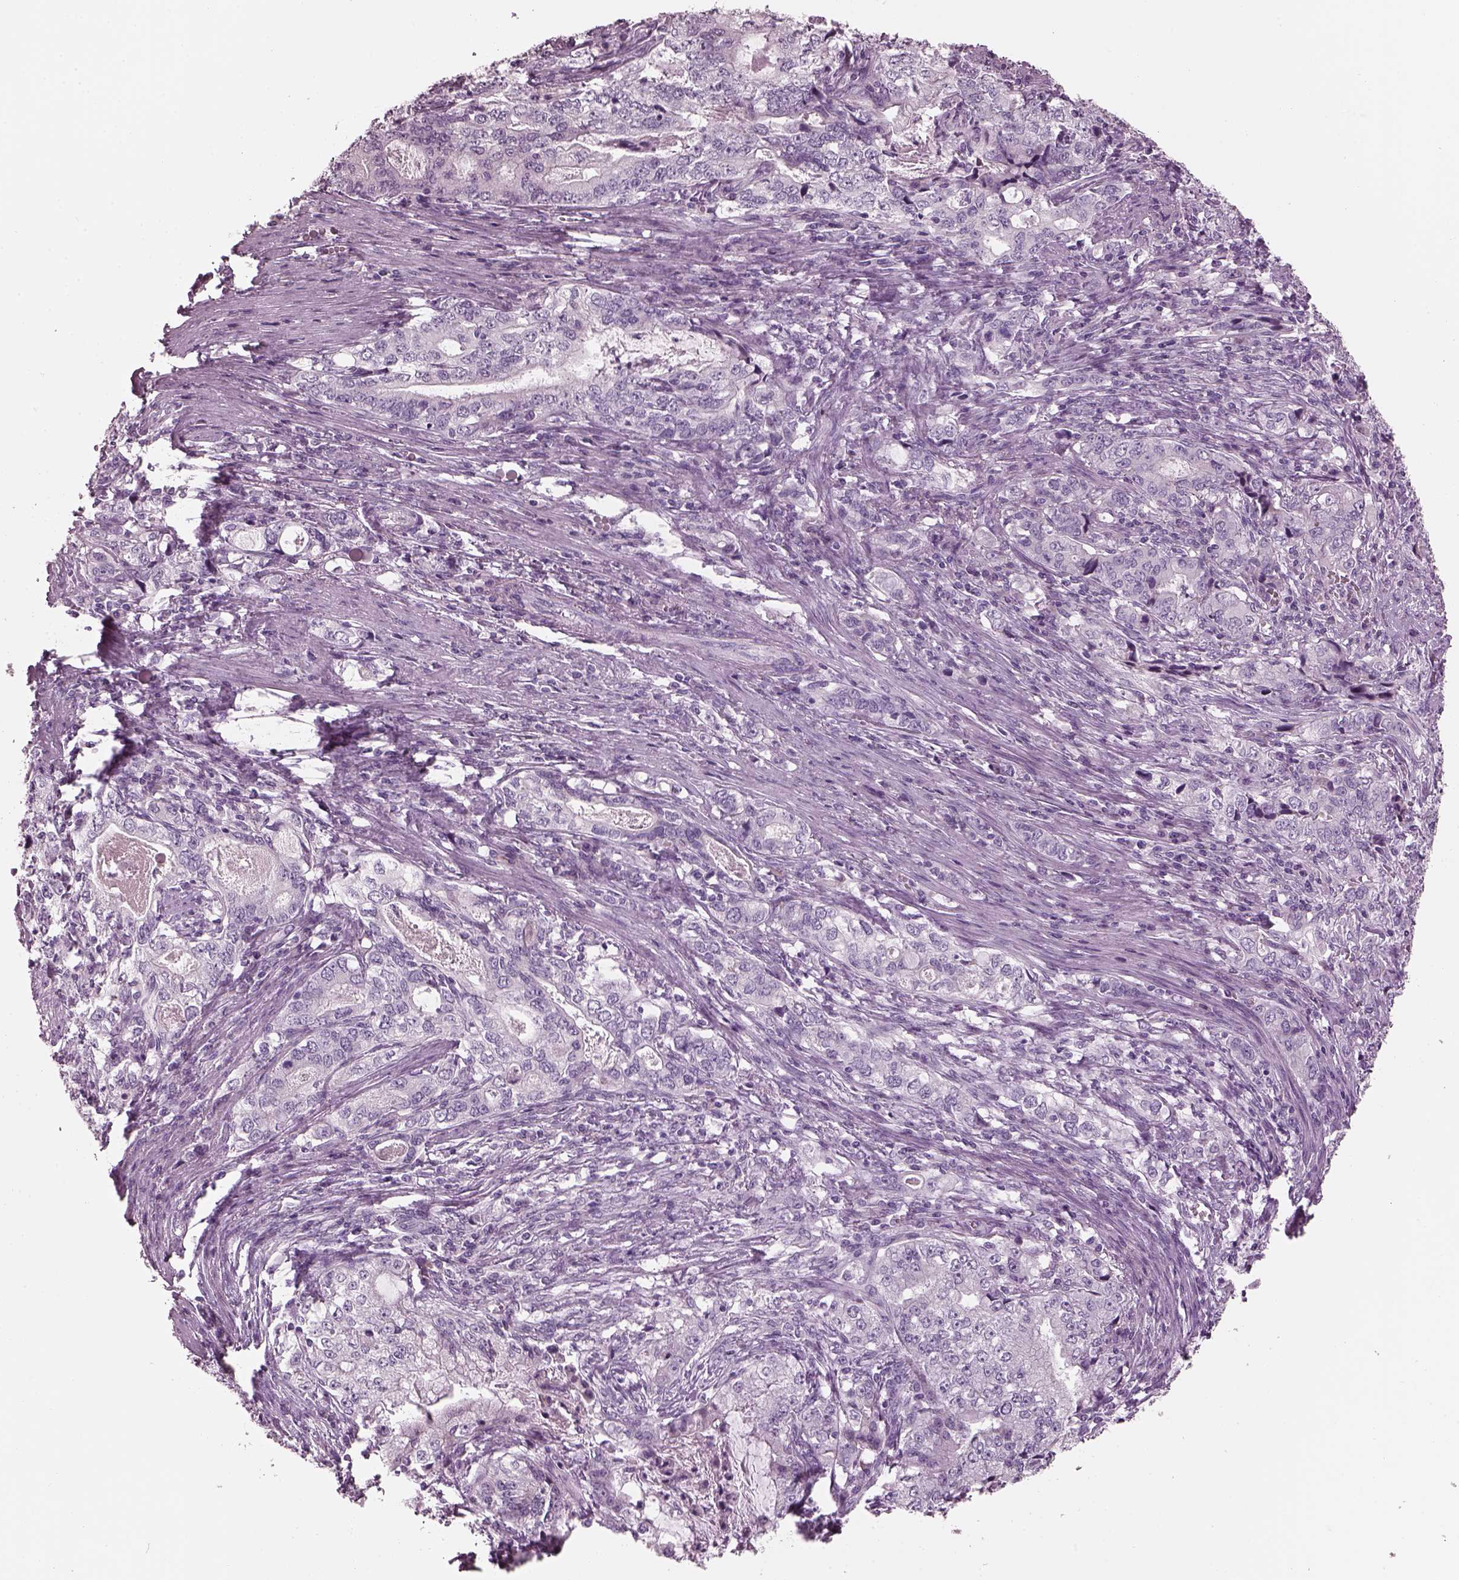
{"staining": {"intensity": "negative", "quantity": "none", "location": "none"}, "tissue": "stomach cancer", "cell_type": "Tumor cells", "image_type": "cancer", "snomed": [{"axis": "morphology", "description": "Adenocarcinoma, NOS"}, {"axis": "topography", "description": "Stomach, lower"}], "caption": "This is an immunohistochemistry (IHC) image of stomach cancer (adenocarcinoma). There is no expression in tumor cells.", "gene": "HYDIN", "patient": {"sex": "female", "age": 72}}